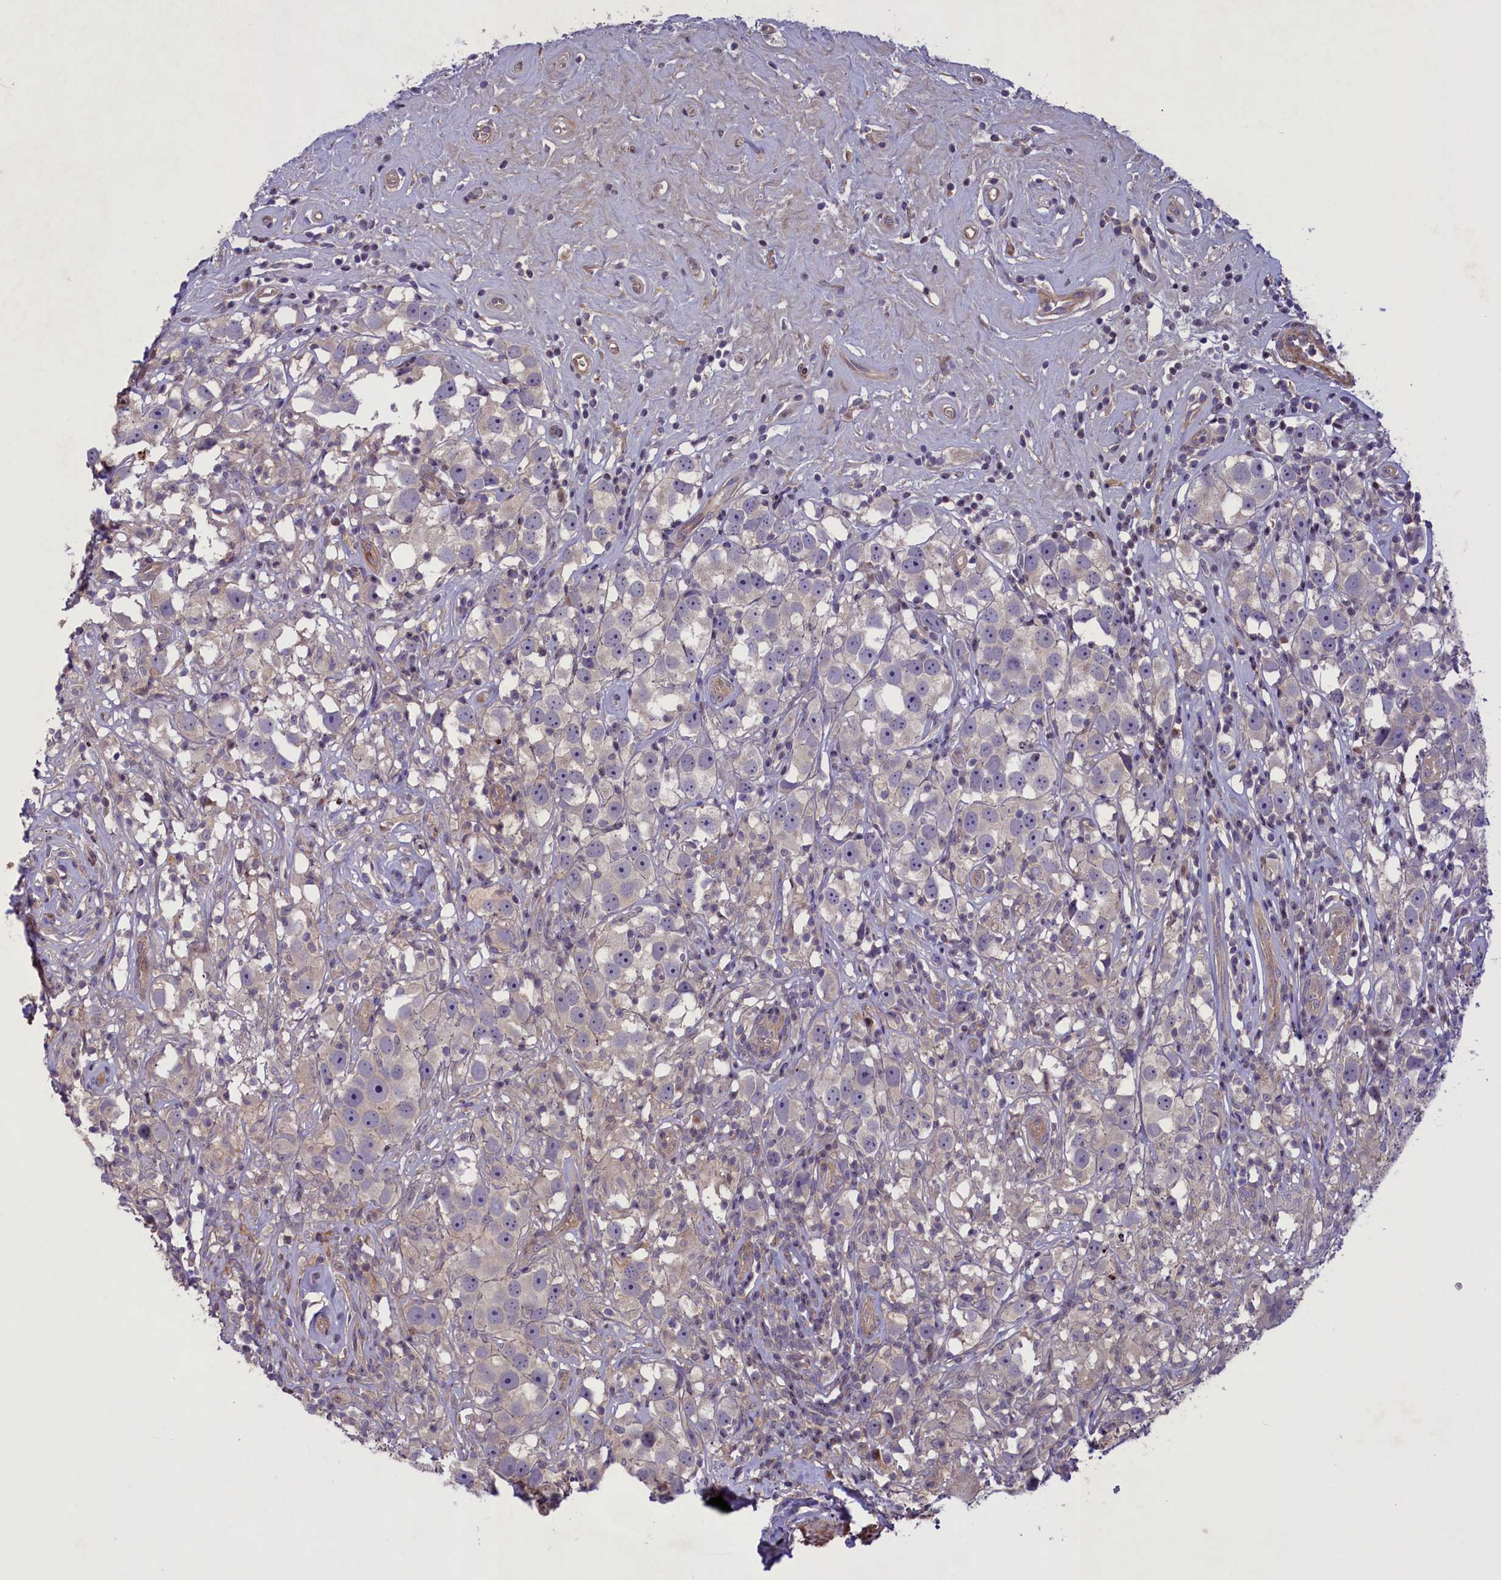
{"staining": {"intensity": "negative", "quantity": "none", "location": "none"}, "tissue": "testis cancer", "cell_type": "Tumor cells", "image_type": "cancer", "snomed": [{"axis": "morphology", "description": "Seminoma, NOS"}, {"axis": "topography", "description": "Testis"}], "caption": "High magnification brightfield microscopy of testis cancer stained with DAB (3,3'-diaminobenzidine) (brown) and counterstained with hematoxylin (blue): tumor cells show no significant expression.", "gene": "MAN2C1", "patient": {"sex": "male", "age": 49}}